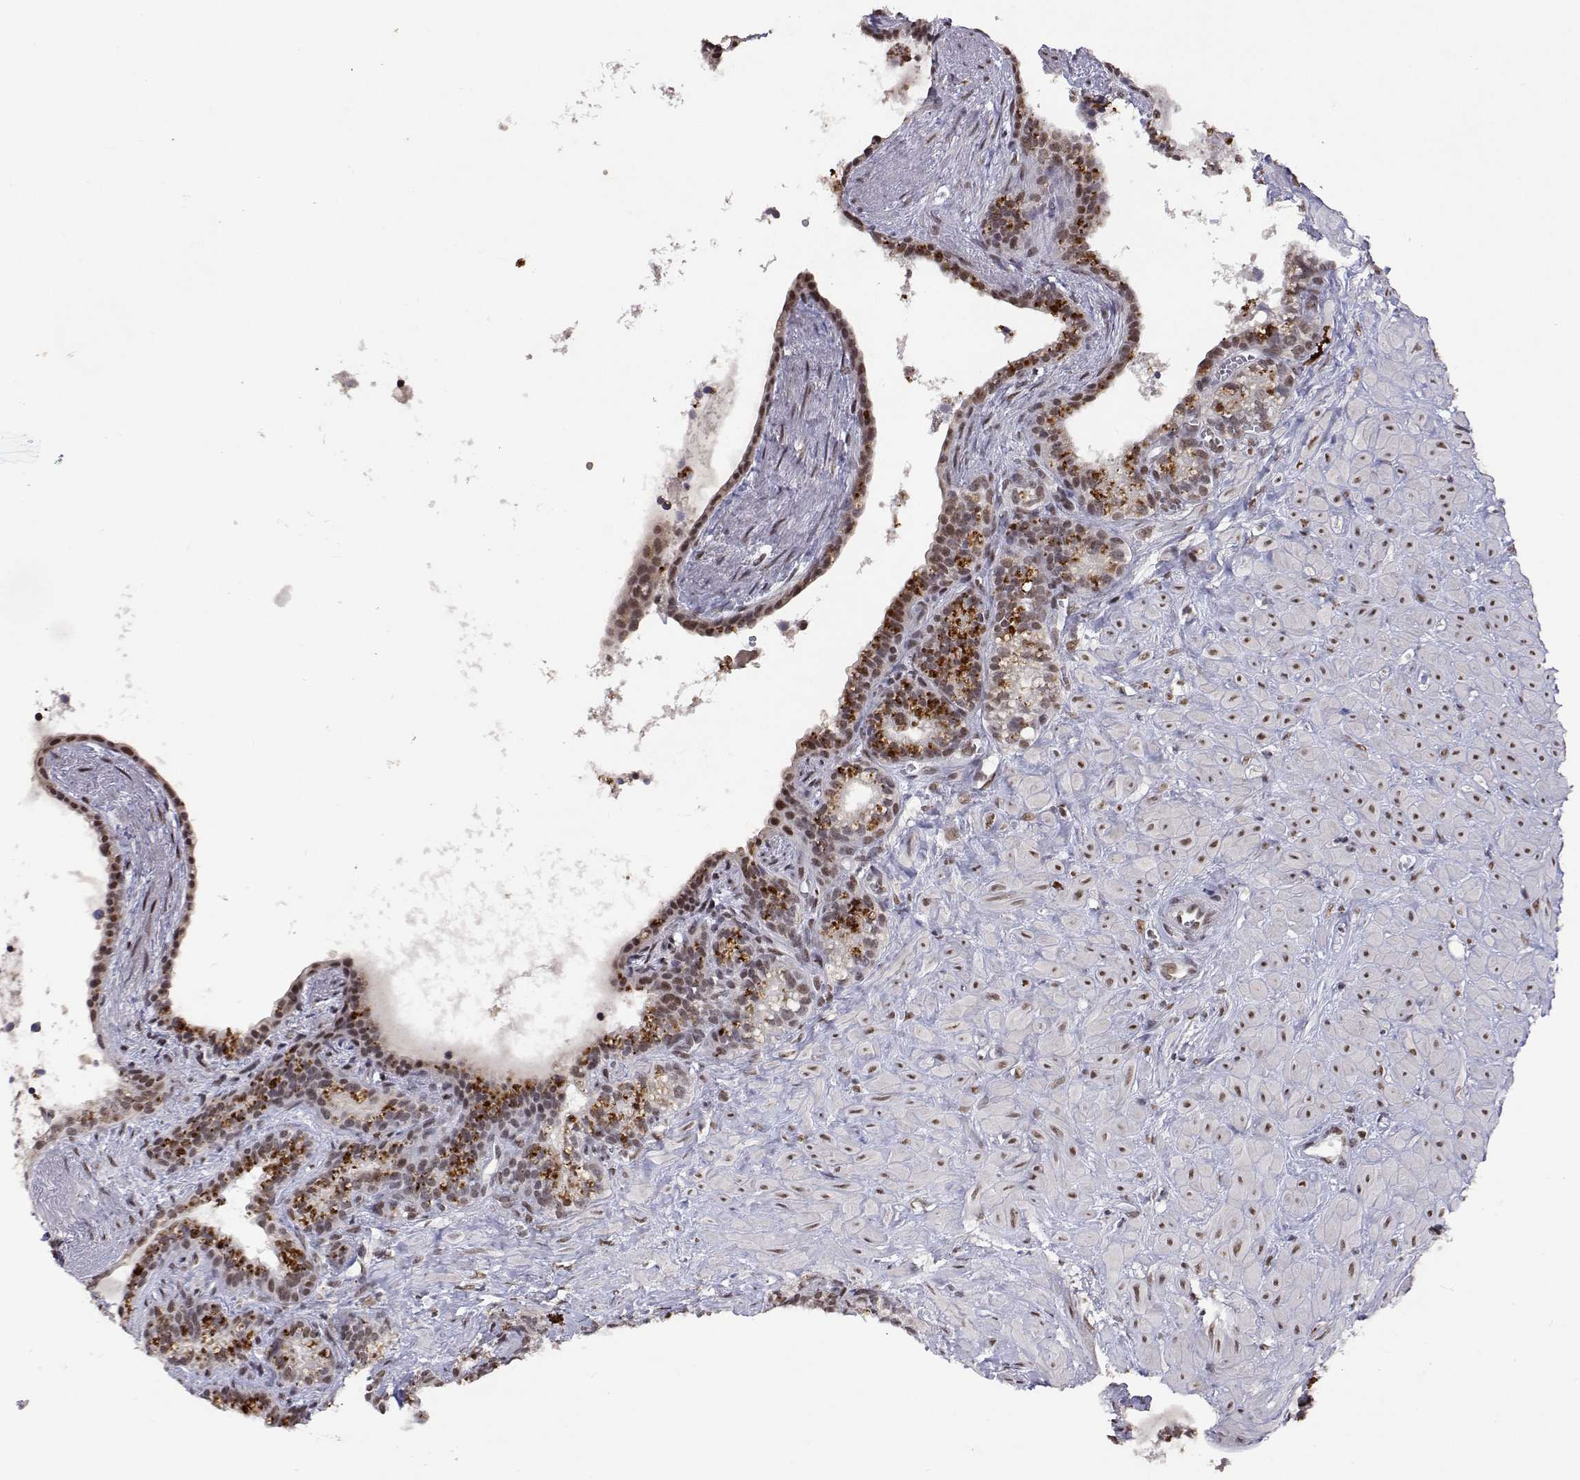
{"staining": {"intensity": "moderate", "quantity": "25%-75%", "location": "nuclear"}, "tissue": "seminal vesicle", "cell_type": "Glandular cells", "image_type": "normal", "snomed": [{"axis": "morphology", "description": "Normal tissue, NOS"}, {"axis": "topography", "description": "Seminal veicle"}], "caption": "Brown immunohistochemical staining in normal human seminal vesicle demonstrates moderate nuclear expression in approximately 25%-75% of glandular cells. The staining was performed using DAB to visualize the protein expression in brown, while the nuclei were stained in blue with hematoxylin (Magnification: 20x).", "gene": "HNRNPA0", "patient": {"sex": "male", "age": 76}}